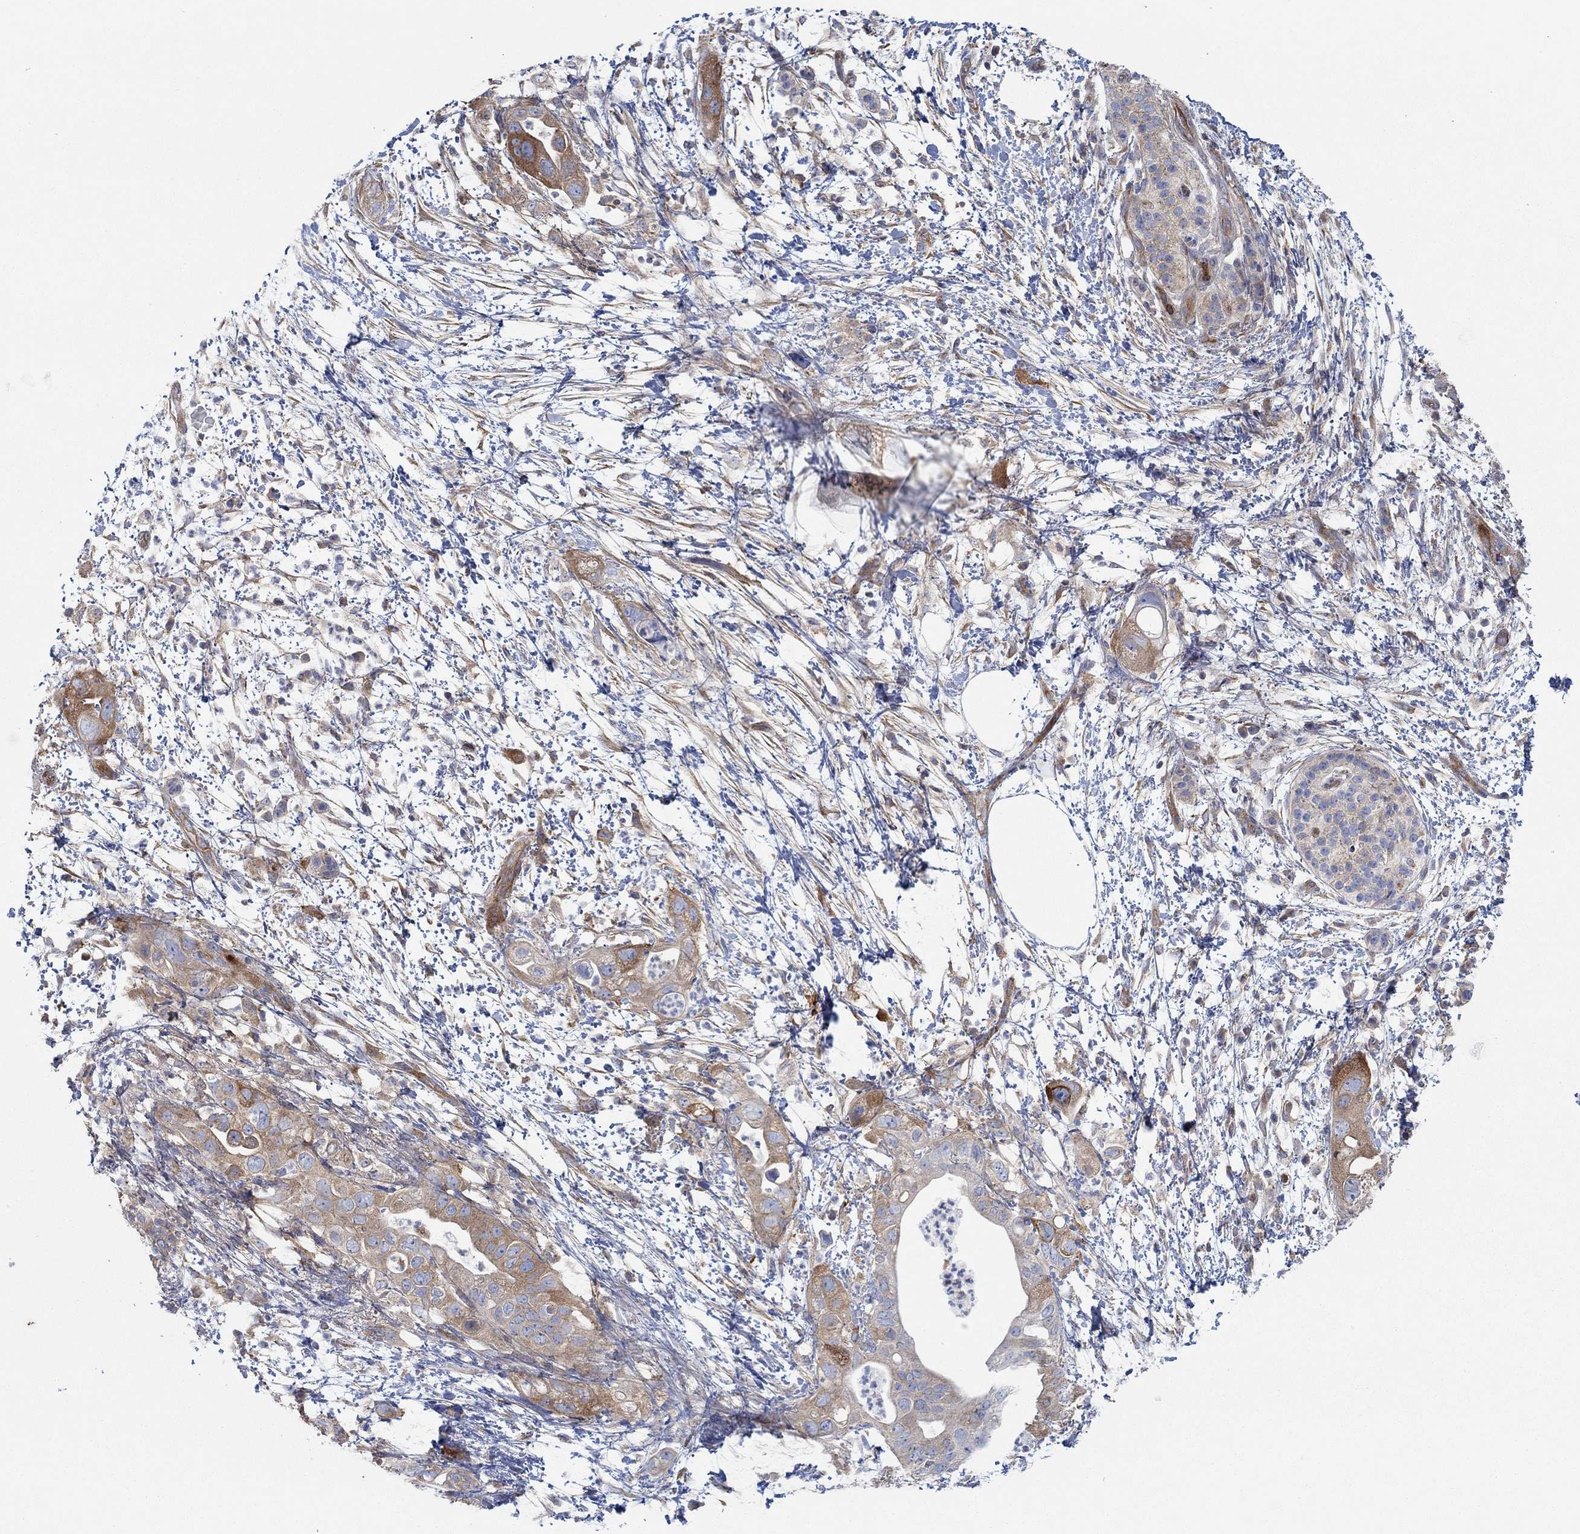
{"staining": {"intensity": "moderate", "quantity": ">75%", "location": "cytoplasmic/membranous"}, "tissue": "pancreatic cancer", "cell_type": "Tumor cells", "image_type": "cancer", "snomed": [{"axis": "morphology", "description": "Adenocarcinoma, NOS"}, {"axis": "topography", "description": "Pancreas"}], "caption": "Protein staining reveals moderate cytoplasmic/membranous positivity in about >75% of tumor cells in pancreatic cancer (adenocarcinoma).", "gene": "SPAG9", "patient": {"sex": "female", "age": 72}}